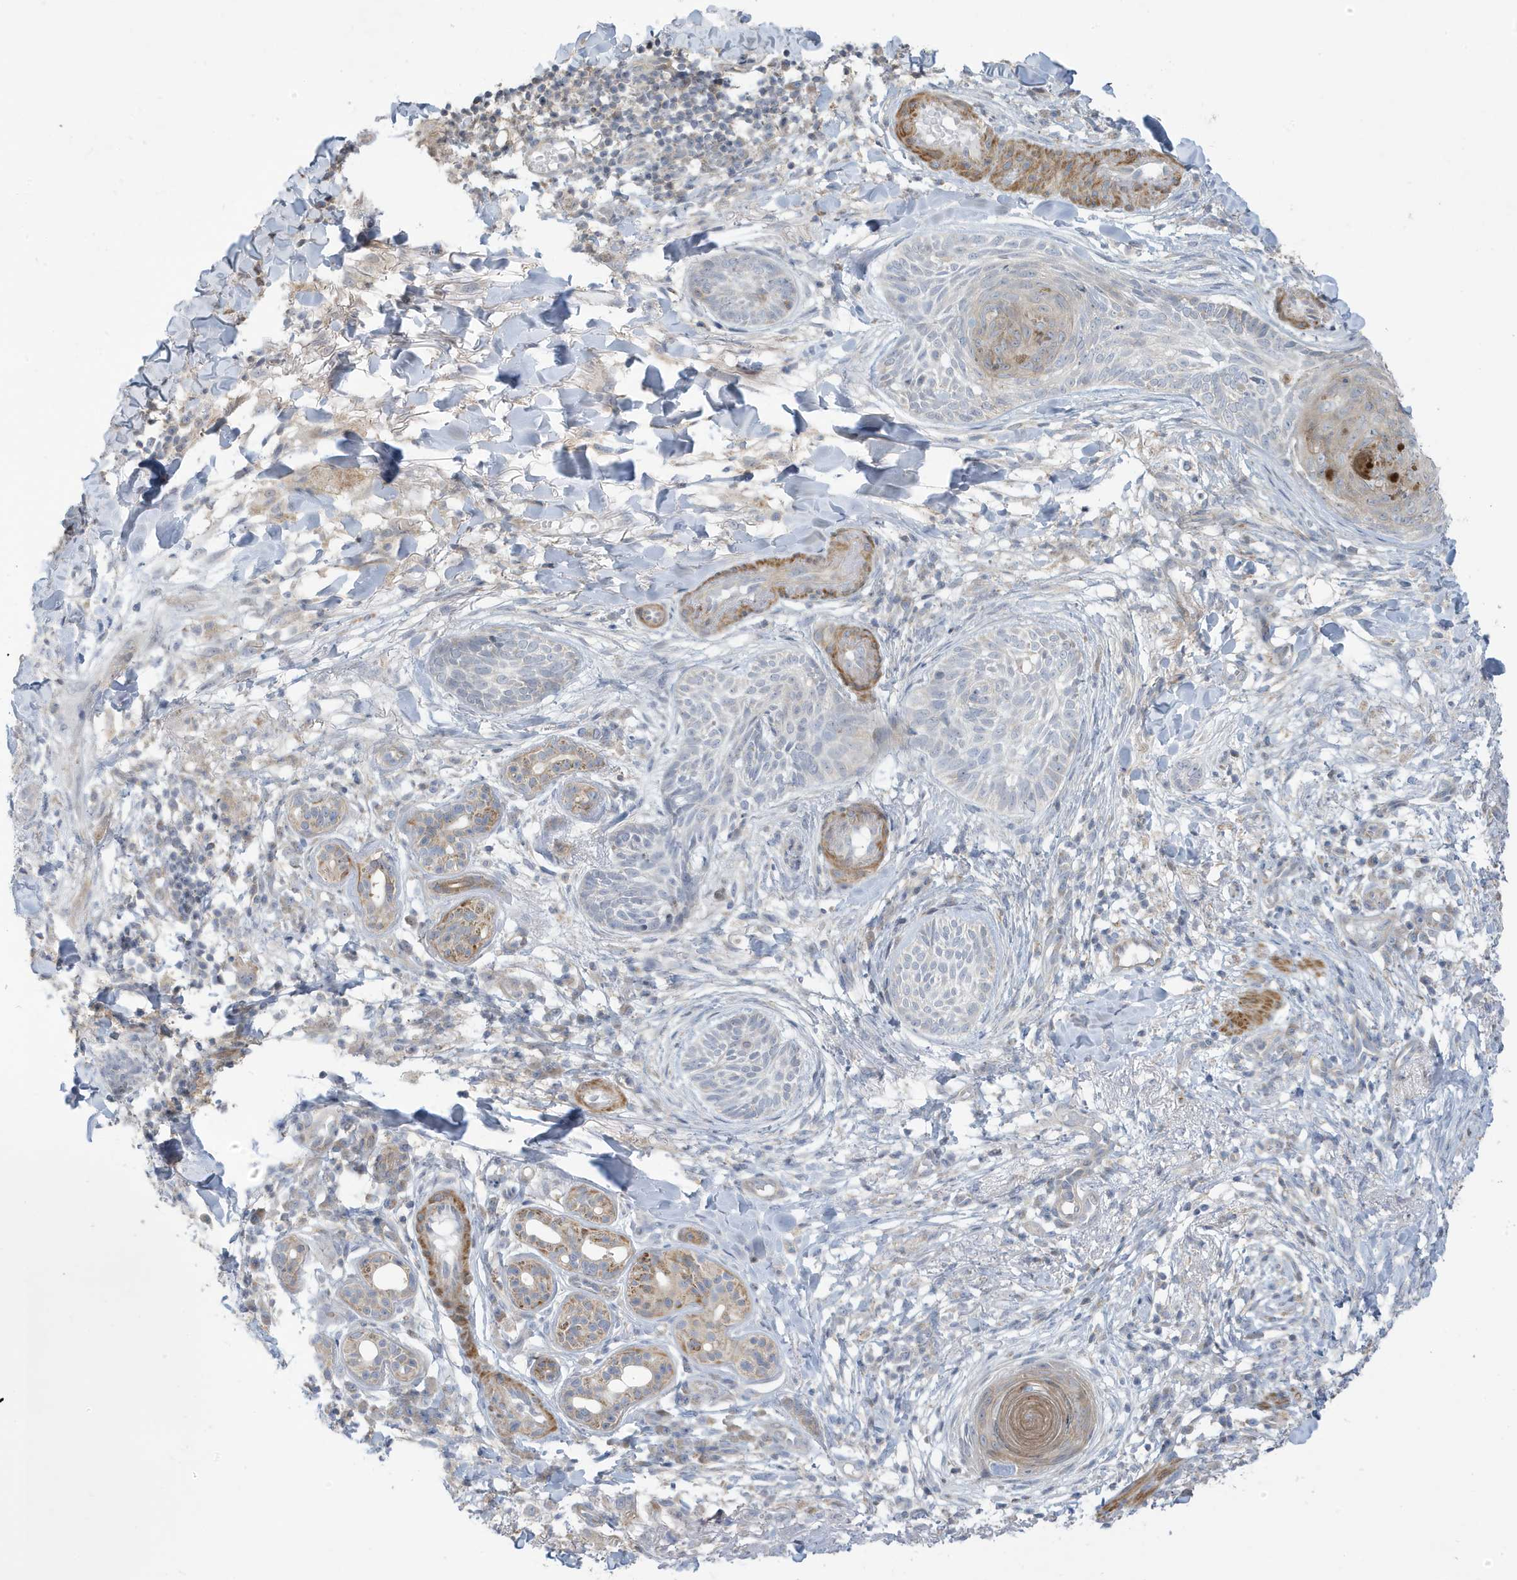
{"staining": {"intensity": "negative", "quantity": "none", "location": "none"}, "tissue": "skin cancer", "cell_type": "Tumor cells", "image_type": "cancer", "snomed": [{"axis": "morphology", "description": "Basal cell carcinoma"}, {"axis": "topography", "description": "Skin"}], "caption": "Immunohistochemistry of skin basal cell carcinoma shows no staining in tumor cells.", "gene": "ATP13A5", "patient": {"sex": "male", "age": 85}}